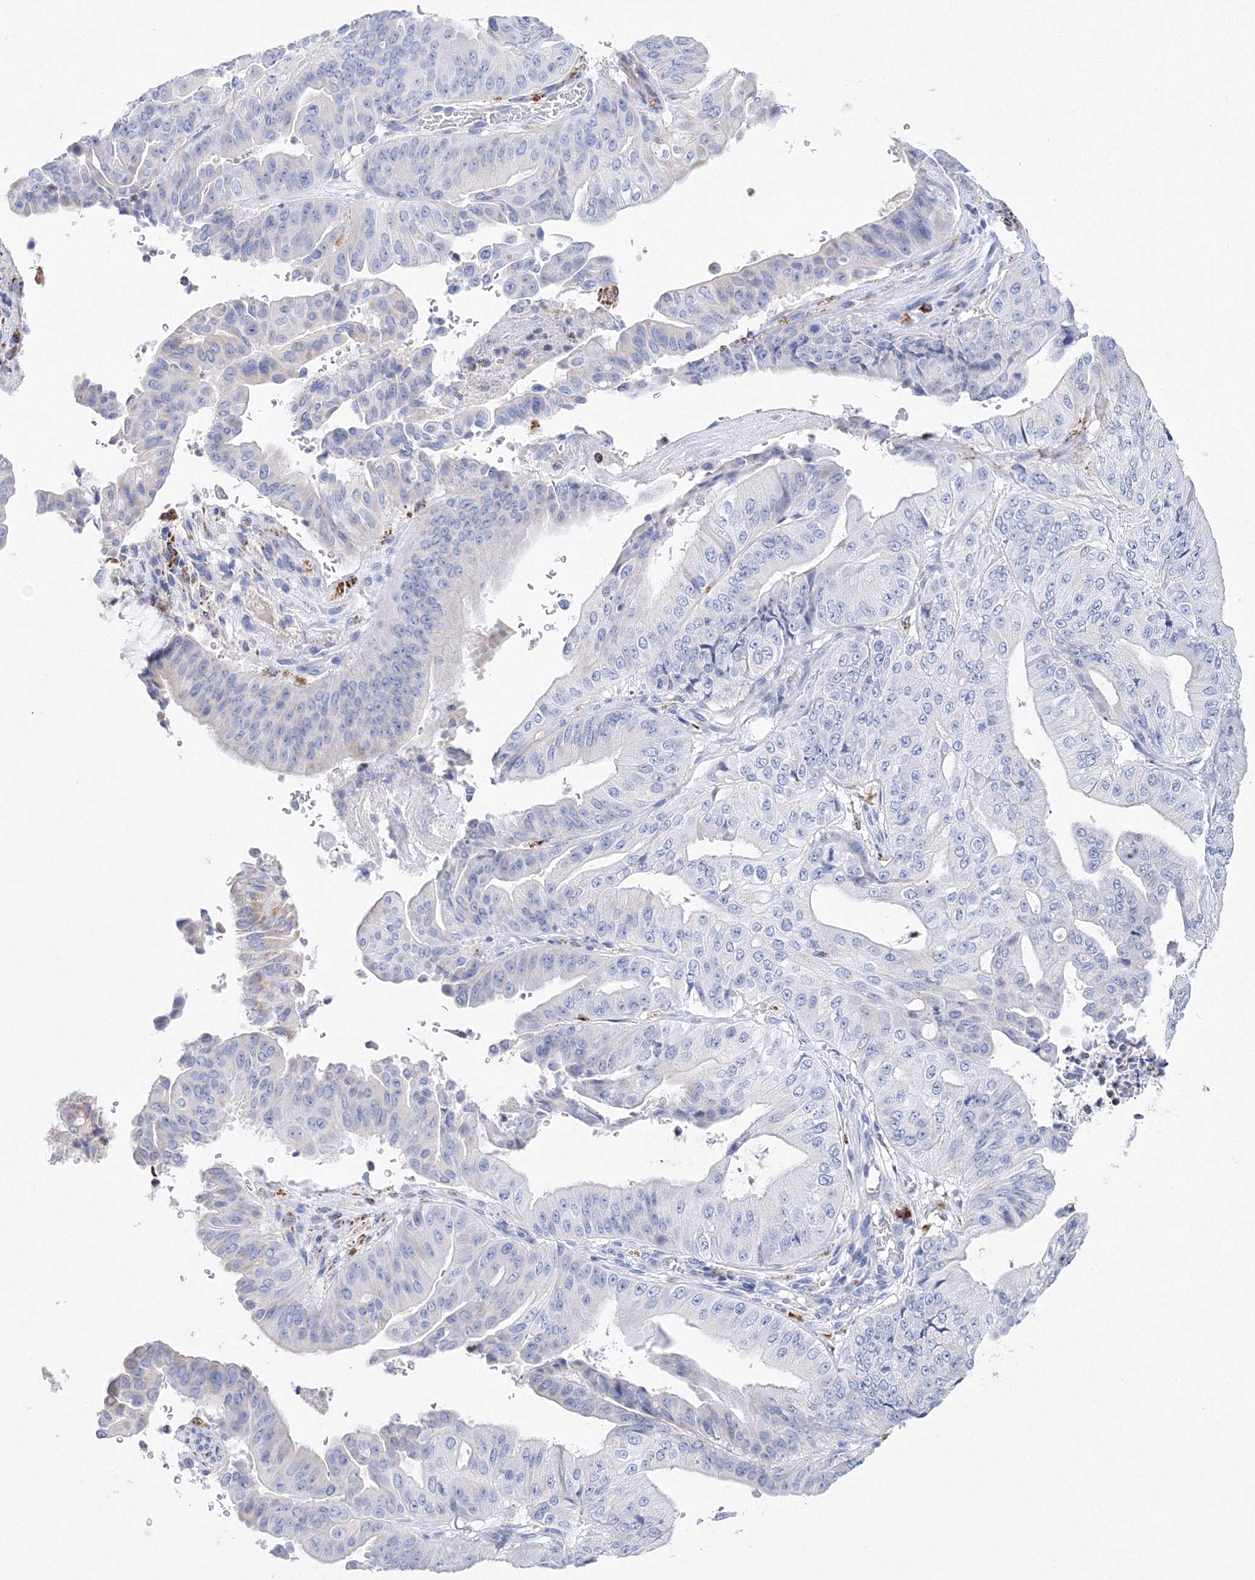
{"staining": {"intensity": "negative", "quantity": "none", "location": "none"}, "tissue": "pancreatic cancer", "cell_type": "Tumor cells", "image_type": "cancer", "snomed": [{"axis": "morphology", "description": "Adenocarcinoma, NOS"}, {"axis": "topography", "description": "Pancreas"}], "caption": "This is an IHC histopathology image of human adenocarcinoma (pancreatic). There is no positivity in tumor cells.", "gene": "MERTK", "patient": {"sex": "female", "age": 77}}